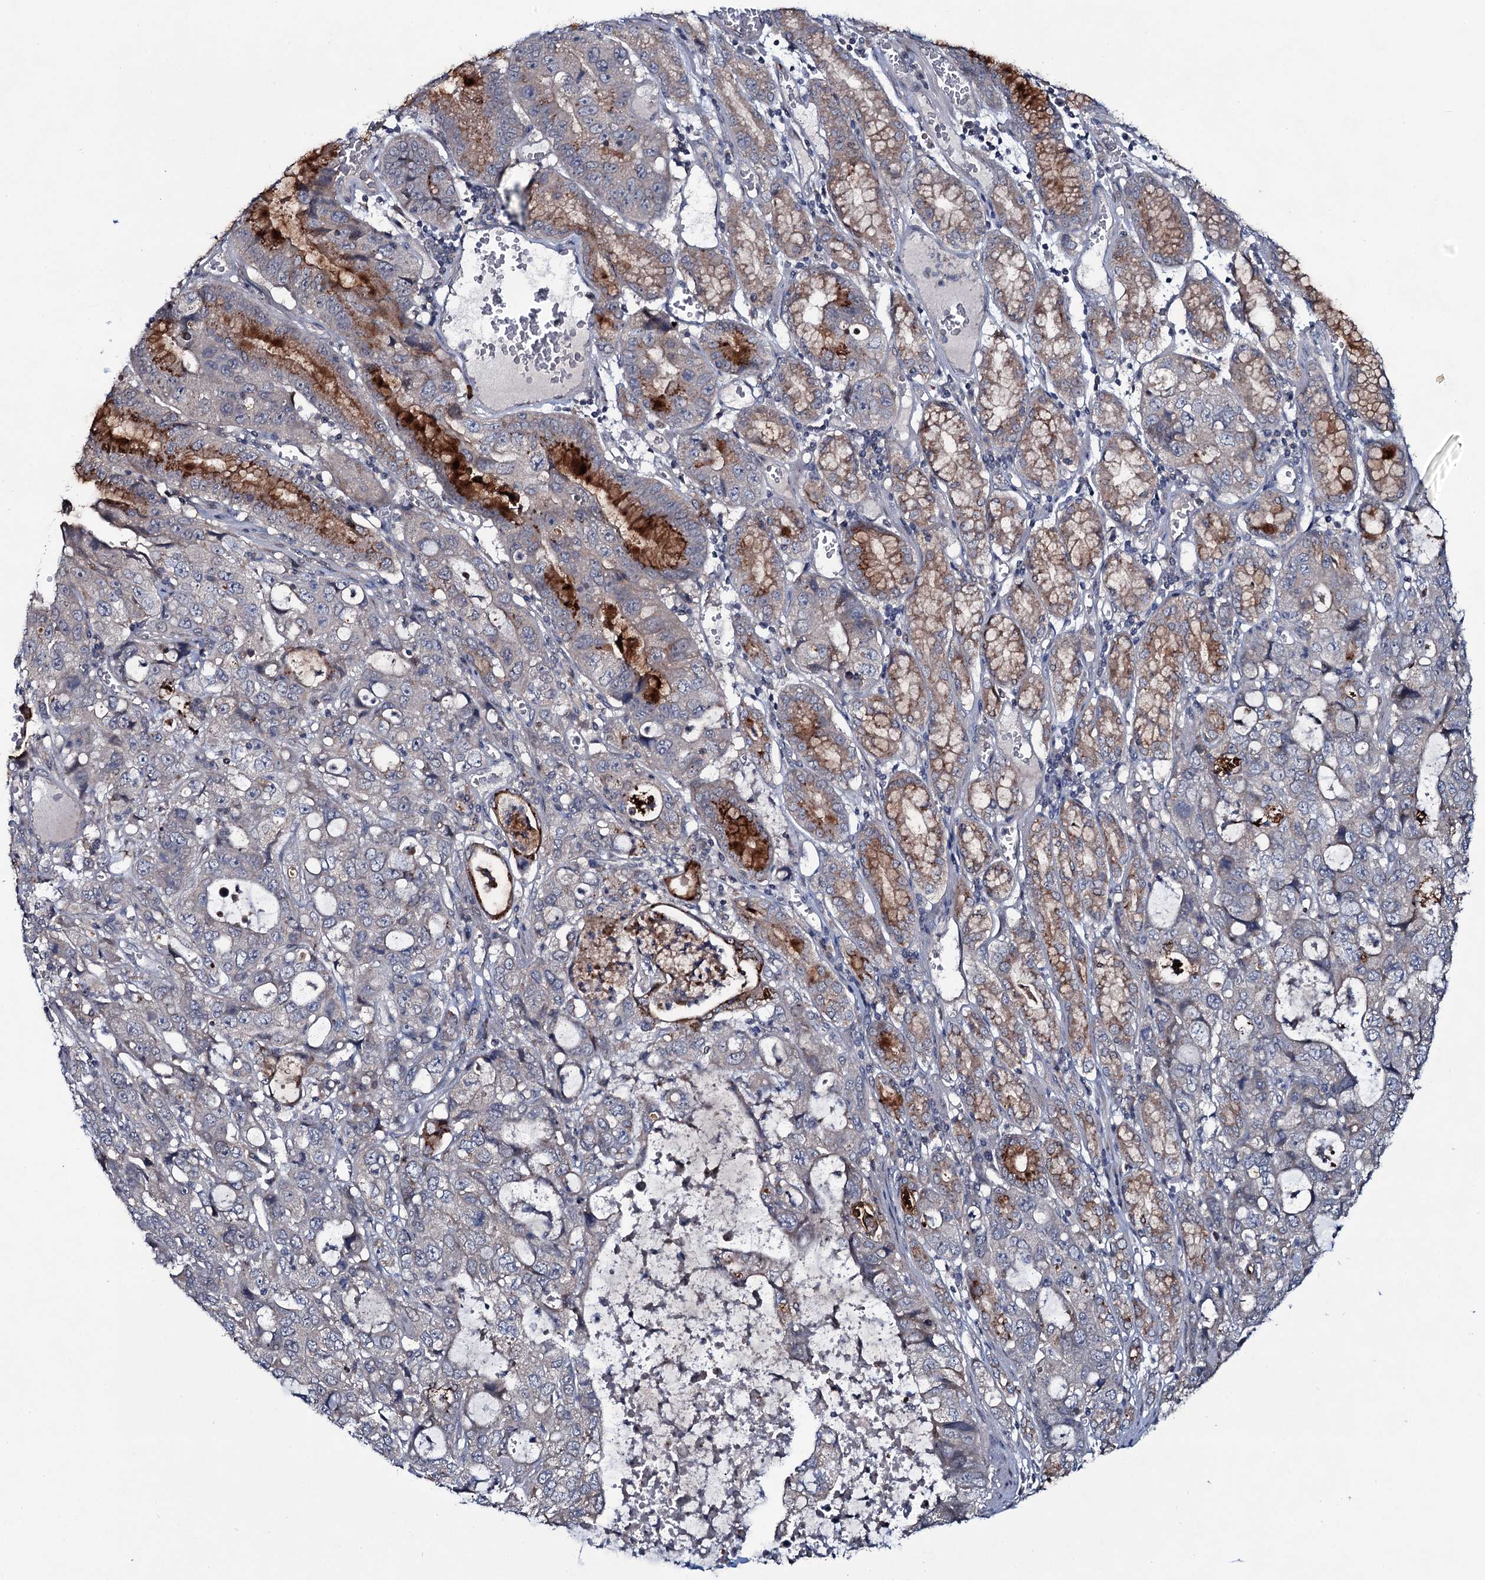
{"staining": {"intensity": "negative", "quantity": "none", "location": "none"}, "tissue": "stomach cancer", "cell_type": "Tumor cells", "image_type": "cancer", "snomed": [{"axis": "morphology", "description": "Adenocarcinoma, NOS"}, {"axis": "topography", "description": "Stomach, upper"}], "caption": "This is a image of IHC staining of adenocarcinoma (stomach), which shows no expression in tumor cells.", "gene": "SNAP23", "patient": {"sex": "female", "age": 52}}